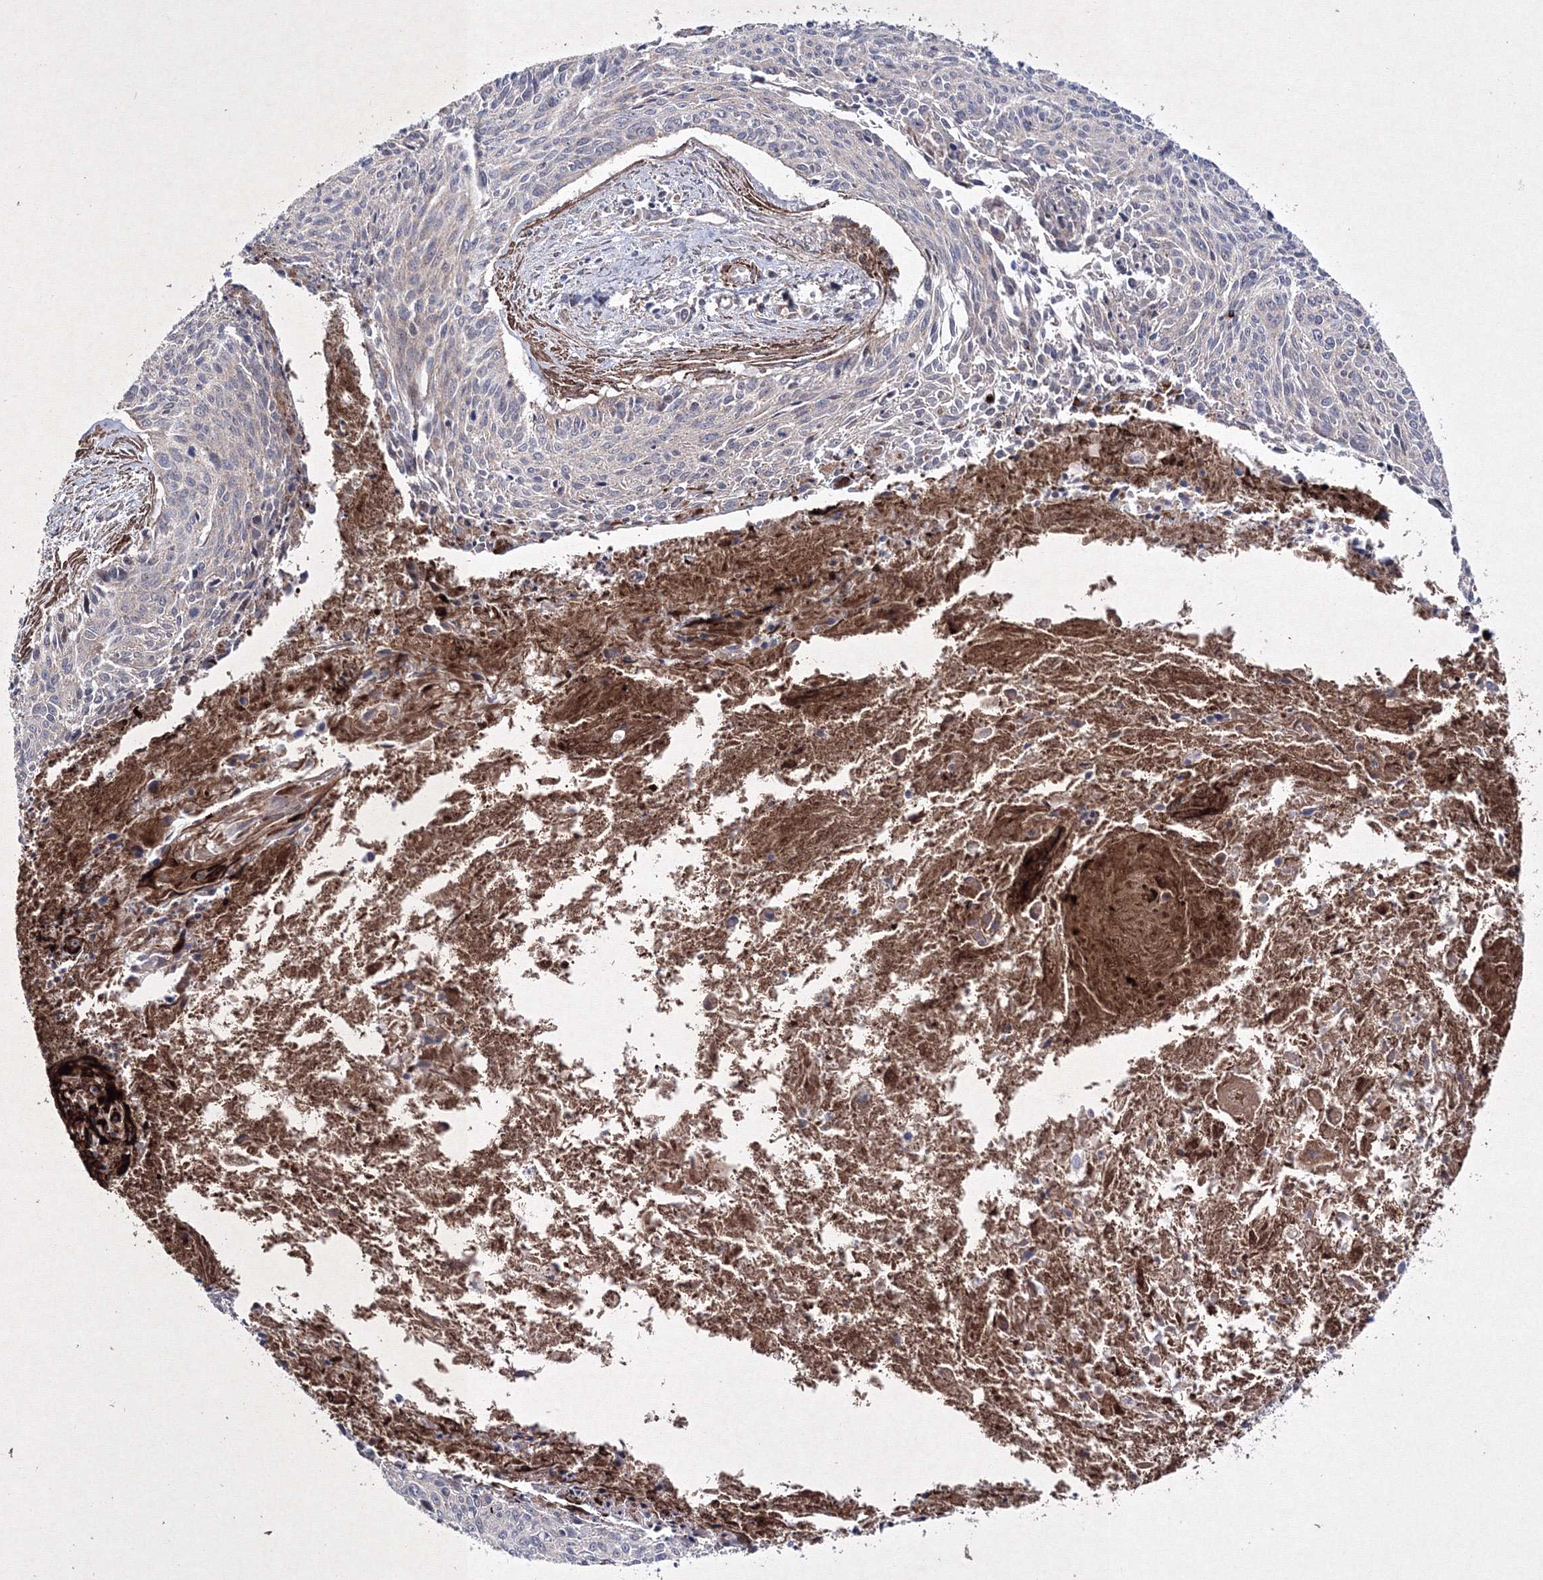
{"staining": {"intensity": "negative", "quantity": "none", "location": "none"}, "tissue": "cervical cancer", "cell_type": "Tumor cells", "image_type": "cancer", "snomed": [{"axis": "morphology", "description": "Squamous cell carcinoma, NOS"}, {"axis": "topography", "description": "Cervix"}], "caption": "This is an IHC photomicrograph of squamous cell carcinoma (cervical). There is no staining in tumor cells.", "gene": "GFM1", "patient": {"sex": "female", "age": 55}}